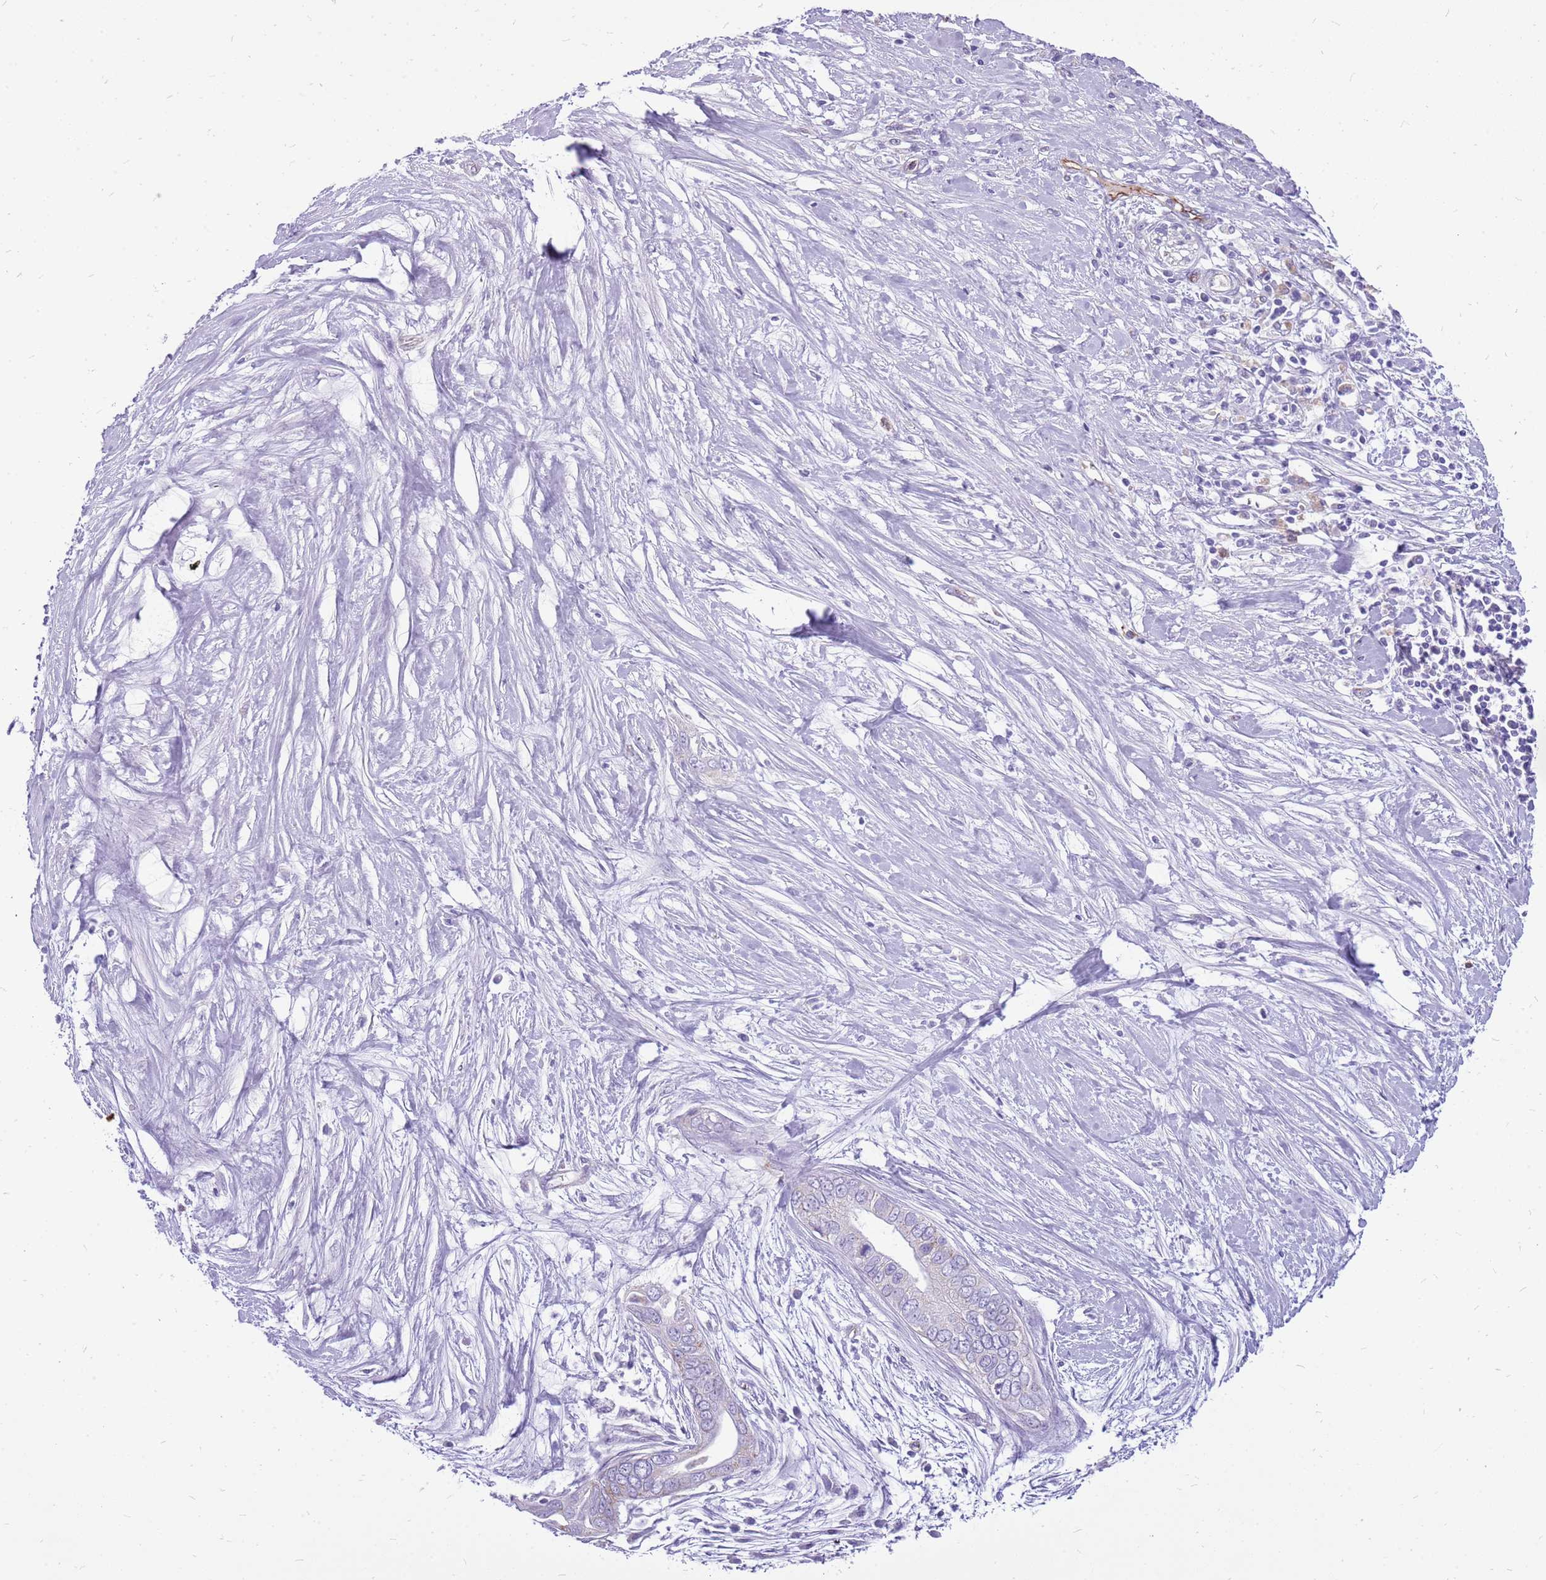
{"staining": {"intensity": "negative", "quantity": "none", "location": "none"}, "tissue": "pancreatic cancer", "cell_type": "Tumor cells", "image_type": "cancer", "snomed": [{"axis": "morphology", "description": "Adenocarcinoma, NOS"}, {"axis": "topography", "description": "Pancreas"}], "caption": "IHC of human pancreatic cancer shows no positivity in tumor cells. (Brightfield microscopy of DAB IHC at high magnification).", "gene": "PCNX1", "patient": {"sex": "male", "age": 75}}